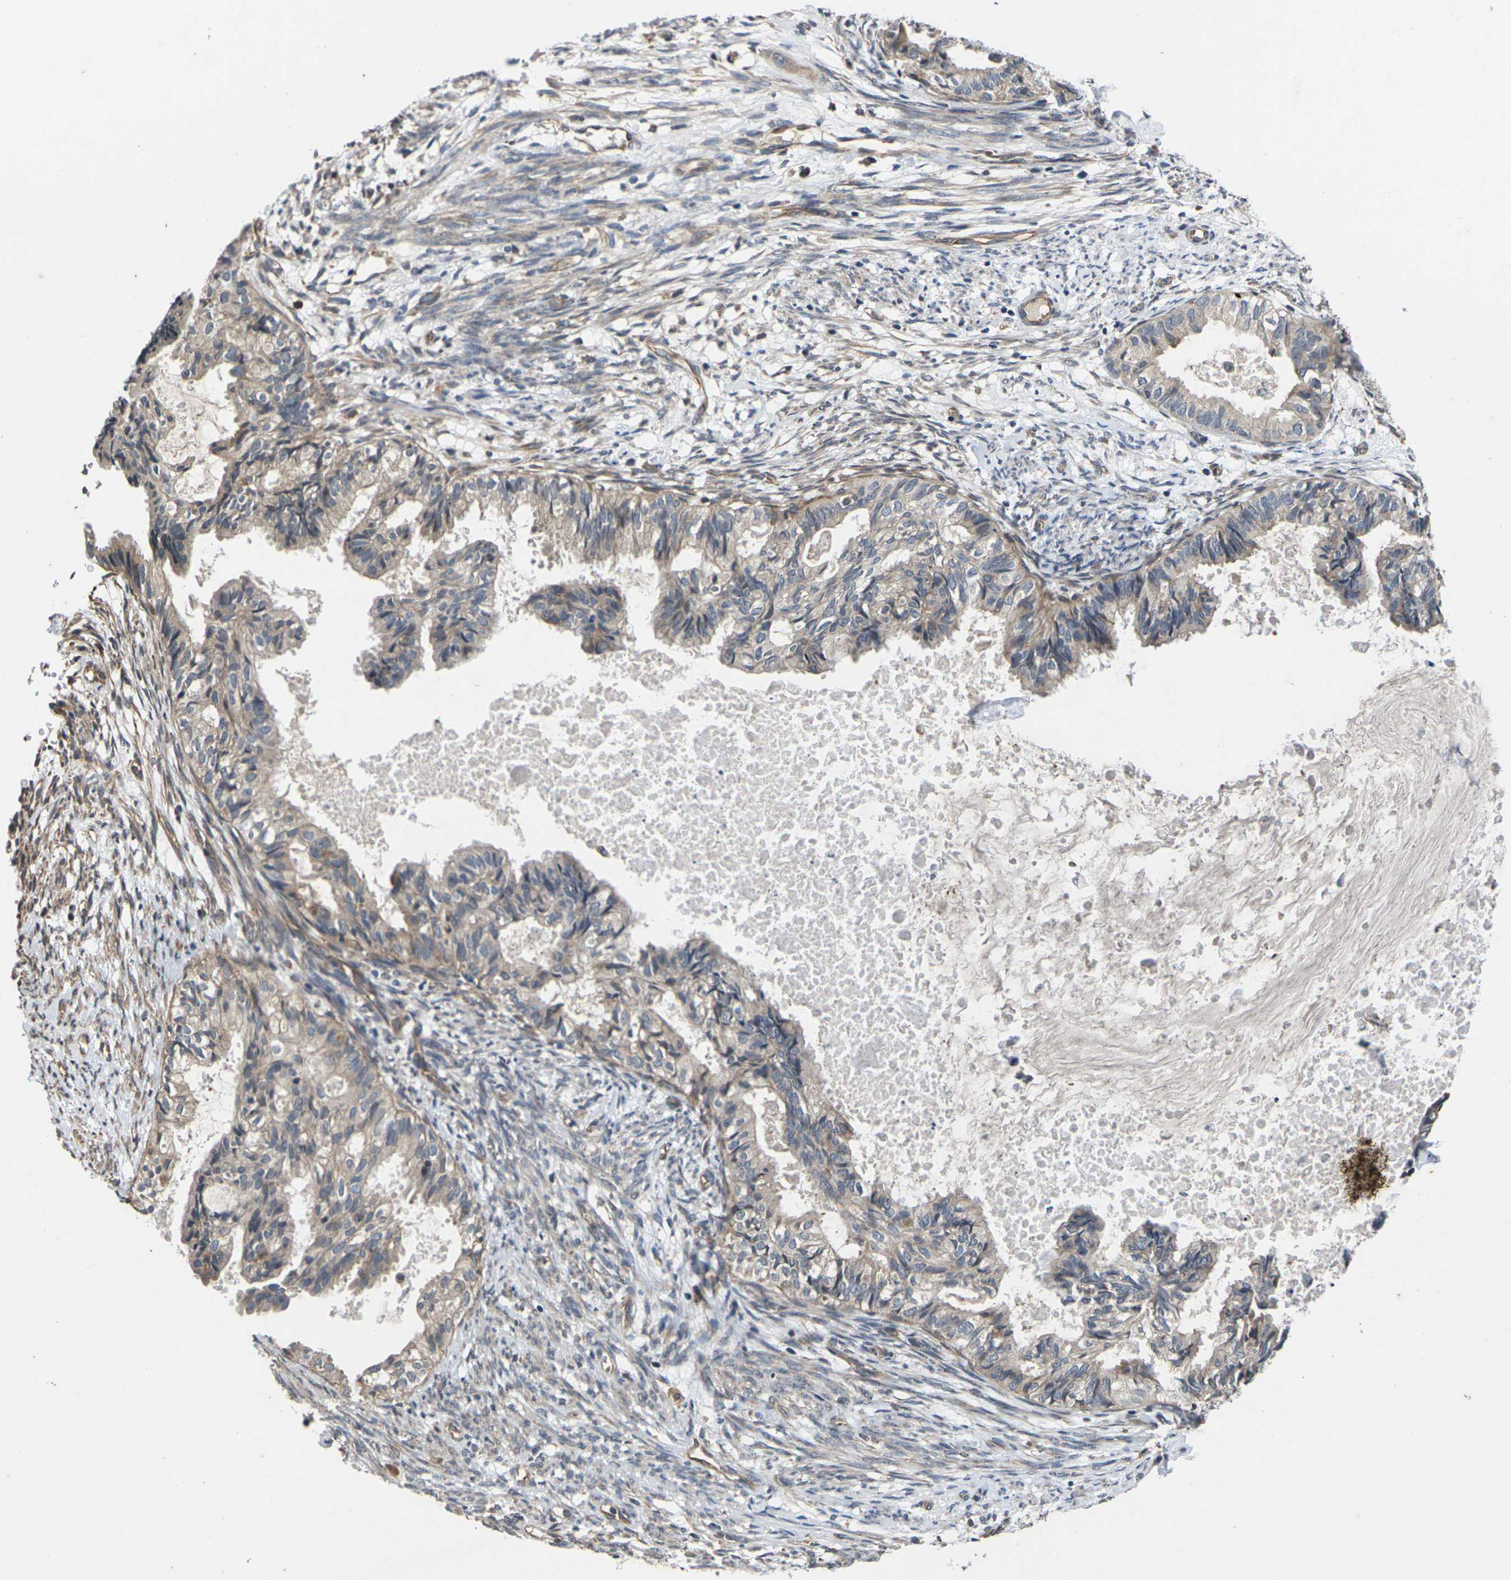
{"staining": {"intensity": "weak", "quantity": ">75%", "location": "cytoplasmic/membranous"}, "tissue": "cervical cancer", "cell_type": "Tumor cells", "image_type": "cancer", "snomed": [{"axis": "morphology", "description": "Normal tissue, NOS"}, {"axis": "morphology", "description": "Adenocarcinoma, NOS"}, {"axis": "topography", "description": "Cervix"}, {"axis": "topography", "description": "Endometrium"}], "caption": "Cervical cancer (adenocarcinoma) stained for a protein shows weak cytoplasmic/membranous positivity in tumor cells.", "gene": "DKK2", "patient": {"sex": "female", "age": 86}}